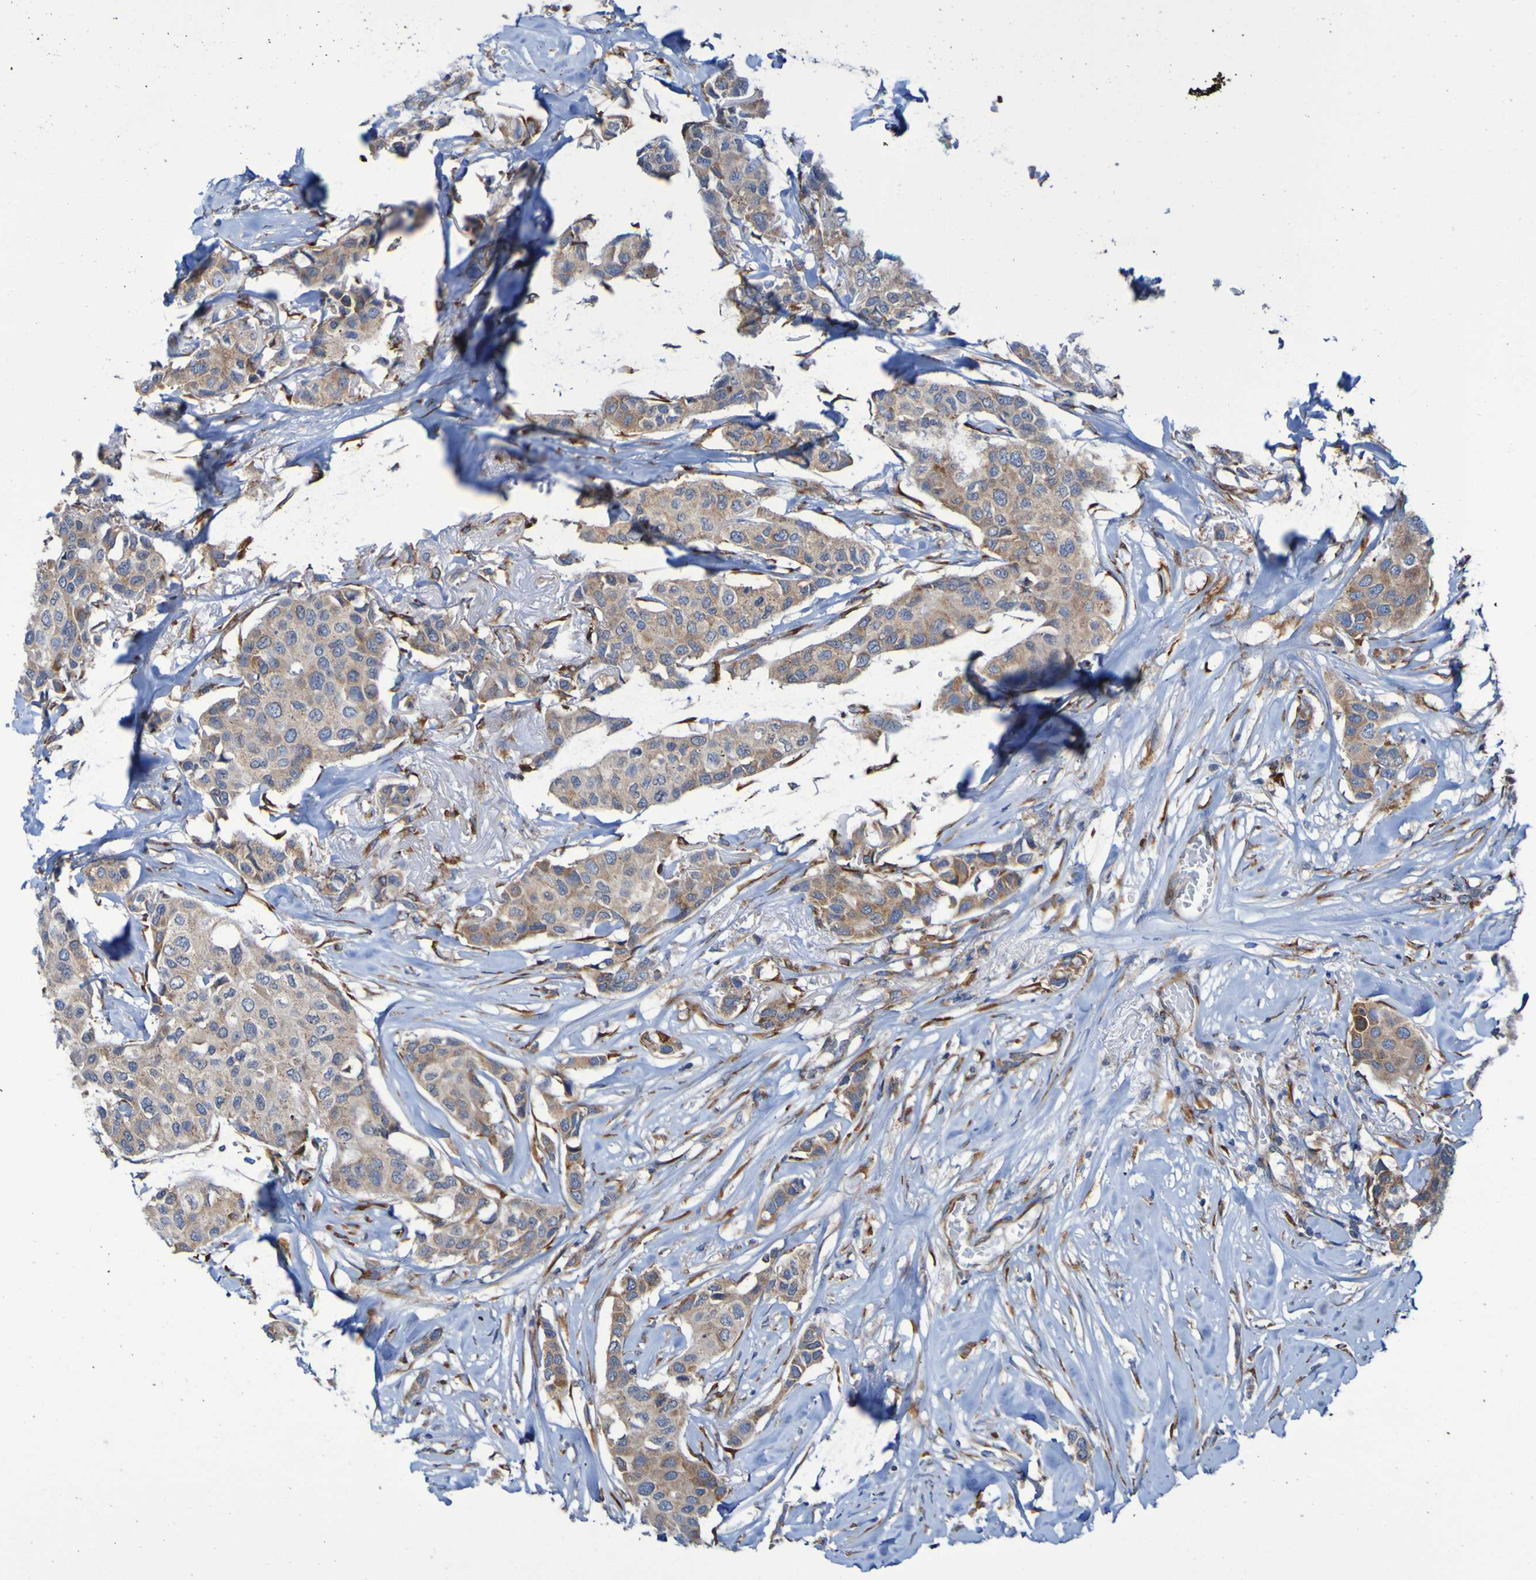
{"staining": {"intensity": "moderate", "quantity": ">75%", "location": "cytoplasmic/membranous"}, "tissue": "breast cancer", "cell_type": "Tumor cells", "image_type": "cancer", "snomed": [{"axis": "morphology", "description": "Duct carcinoma"}, {"axis": "topography", "description": "Breast"}], "caption": "There is medium levels of moderate cytoplasmic/membranous staining in tumor cells of breast cancer (intraductal carcinoma), as demonstrated by immunohistochemical staining (brown color).", "gene": "FKBP3", "patient": {"sex": "female", "age": 80}}